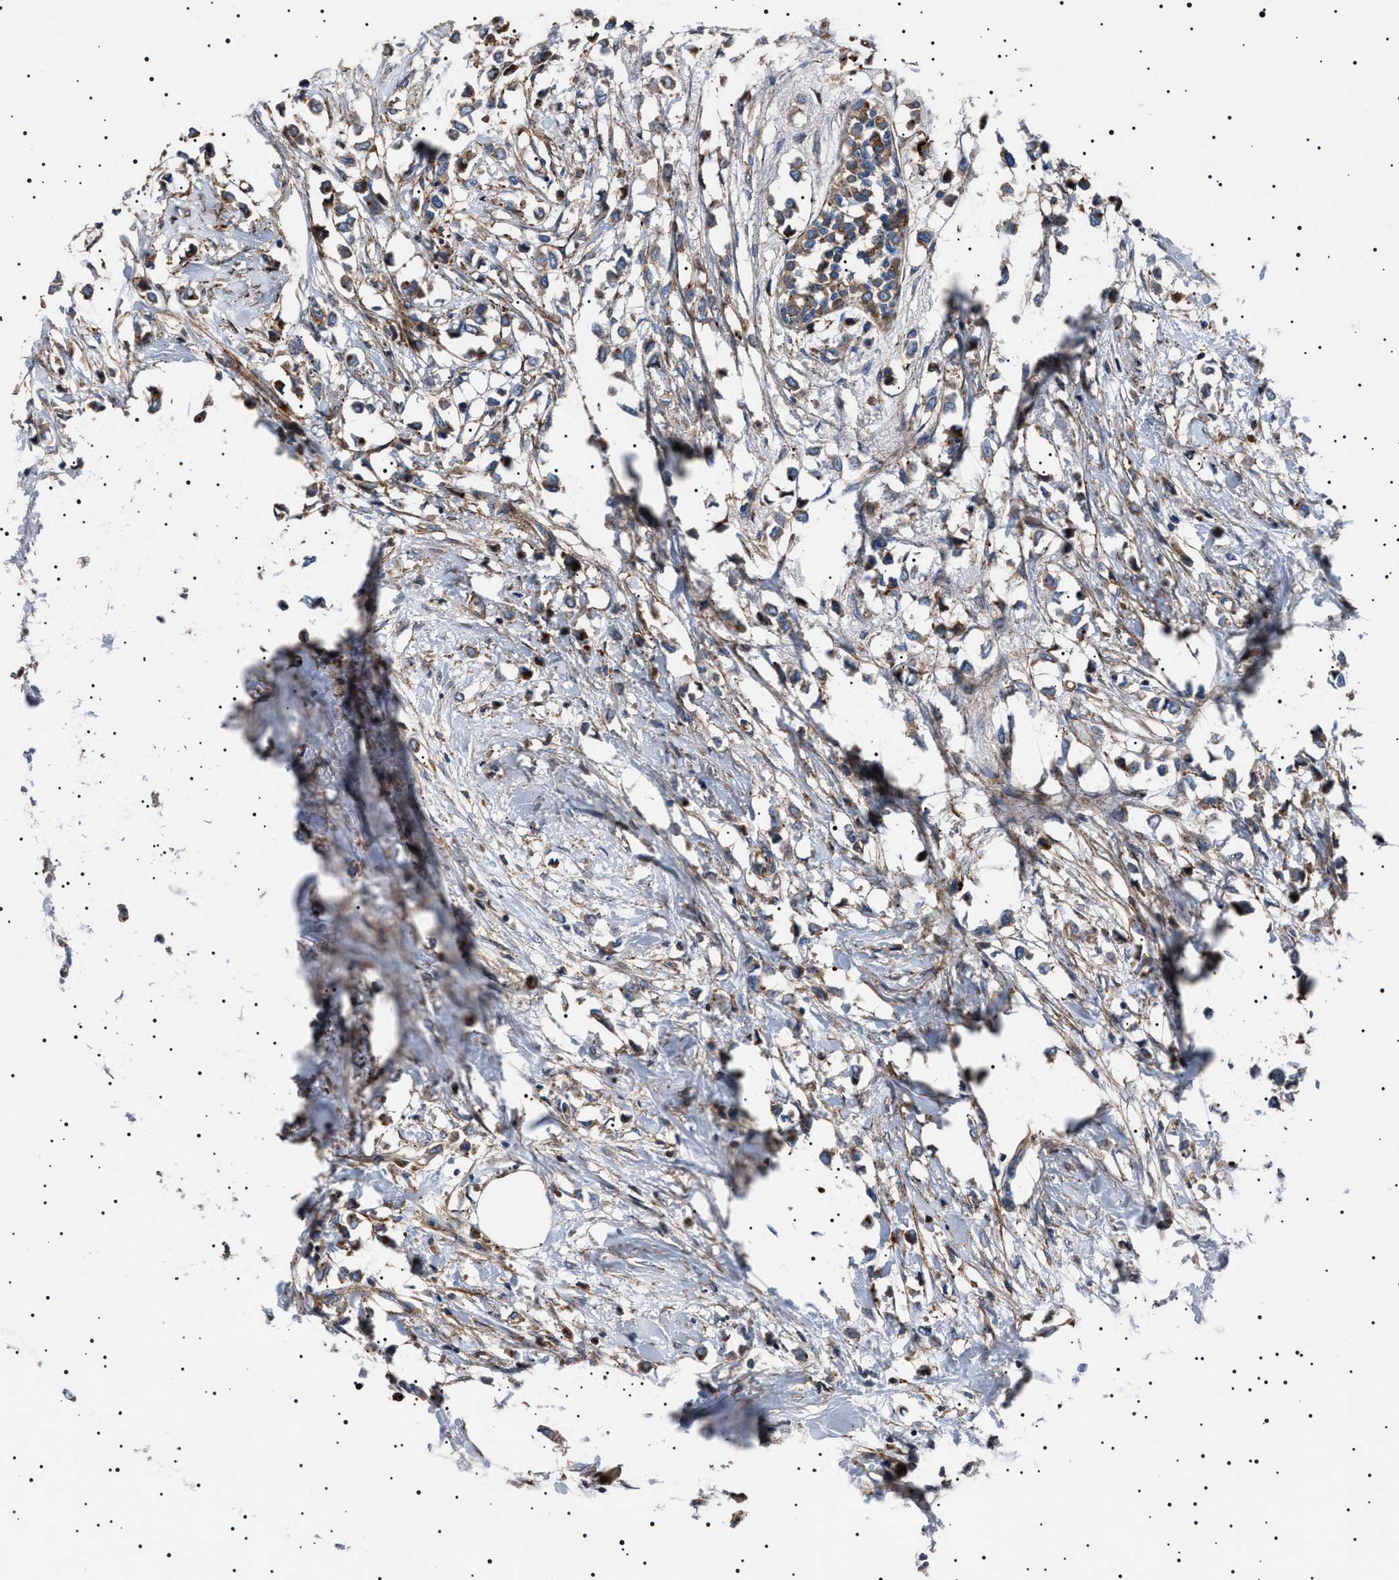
{"staining": {"intensity": "weak", "quantity": "<25%", "location": "cytoplasmic/membranous"}, "tissue": "breast cancer", "cell_type": "Tumor cells", "image_type": "cancer", "snomed": [{"axis": "morphology", "description": "Lobular carcinoma"}, {"axis": "topography", "description": "Breast"}], "caption": "Human breast cancer (lobular carcinoma) stained for a protein using immunohistochemistry (IHC) exhibits no staining in tumor cells.", "gene": "NEU1", "patient": {"sex": "female", "age": 51}}